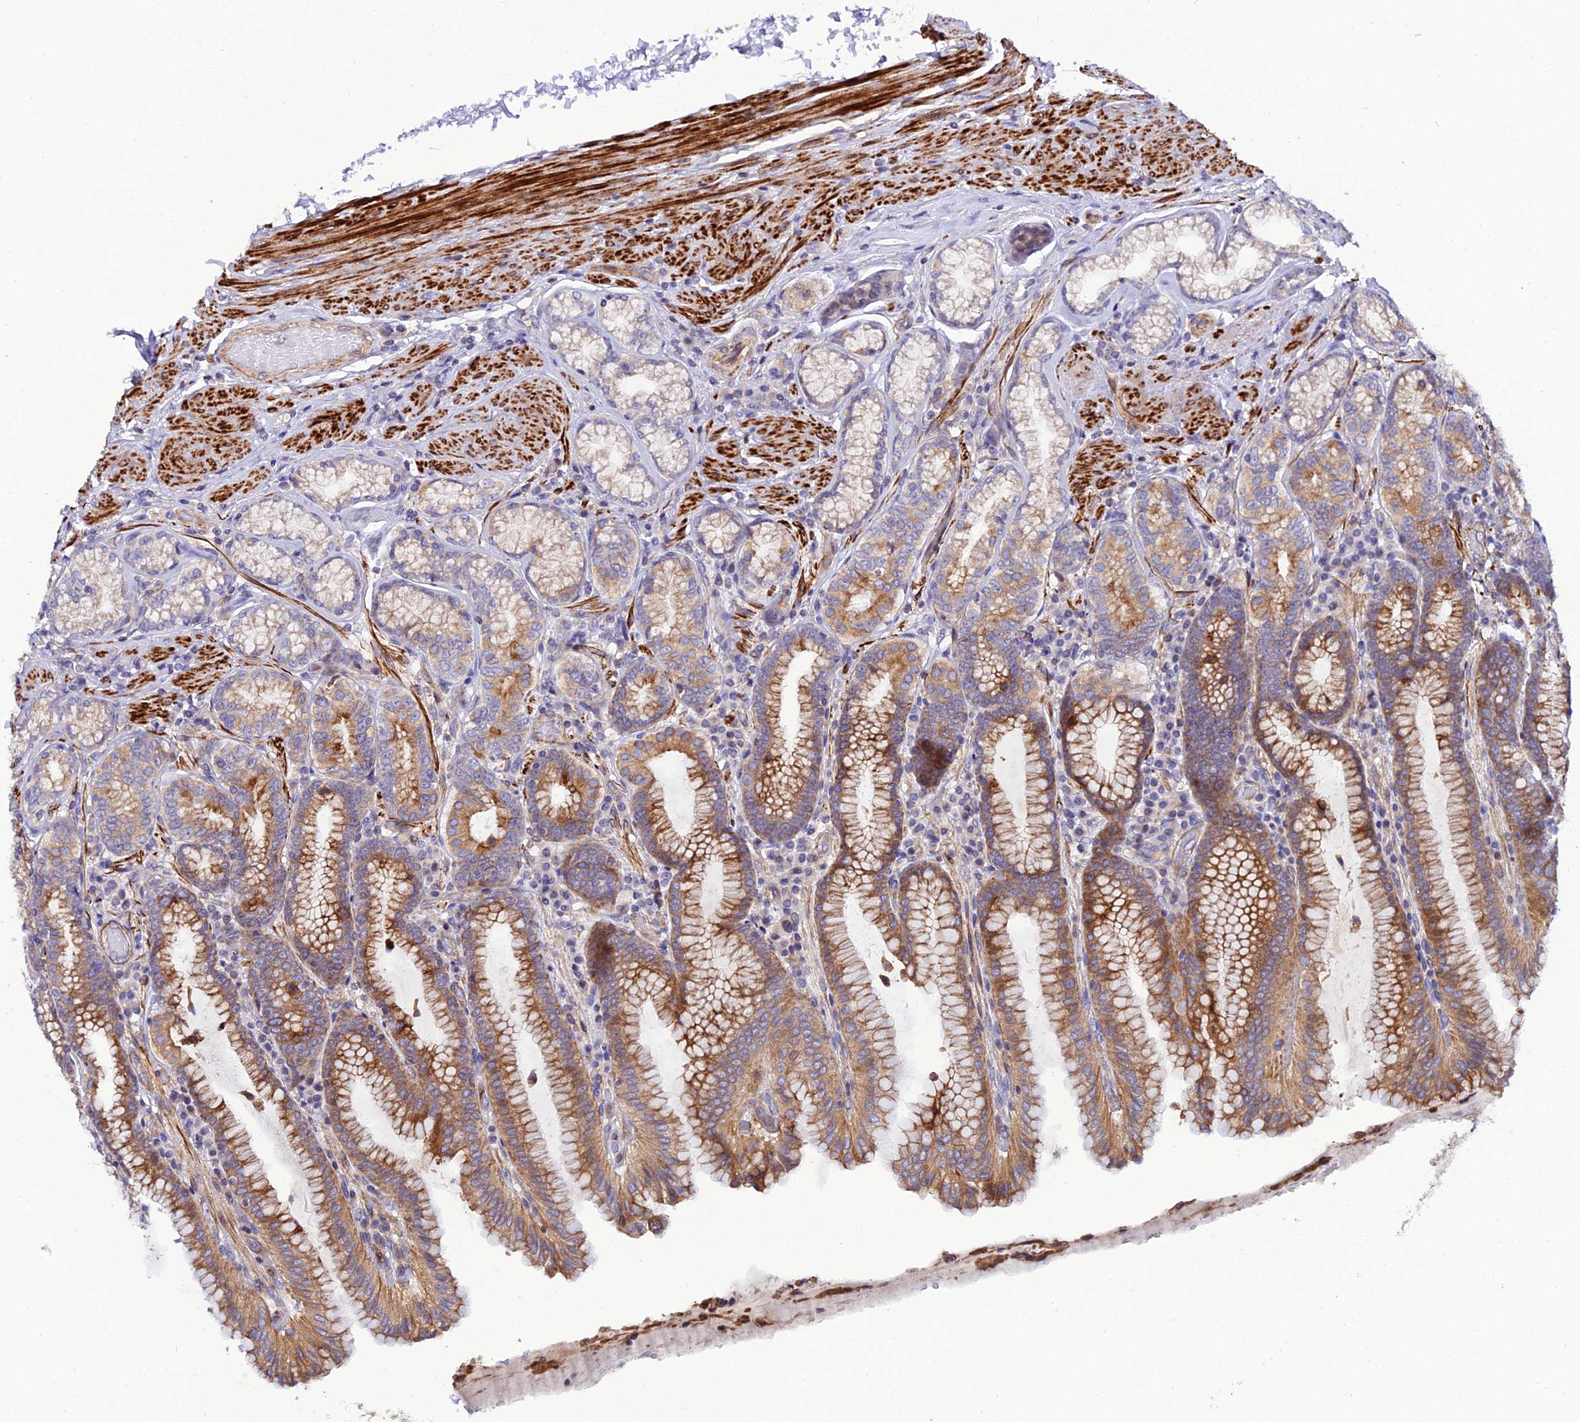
{"staining": {"intensity": "moderate", "quantity": "25%-75%", "location": "cytoplasmic/membranous"}, "tissue": "stomach", "cell_type": "Glandular cells", "image_type": "normal", "snomed": [{"axis": "morphology", "description": "Normal tissue, NOS"}, {"axis": "topography", "description": "Stomach, upper"}, {"axis": "topography", "description": "Stomach, lower"}], "caption": "Immunohistochemistry (IHC) photomicrograph of benign human stomach stained for a protein (brown), which shows medium levels of moderate cytoplasmic/membranous staining in about 25%-75% of glandular cells.", "gene": "ARL6IP1", "patient": {"sex": "female", "age": 76}}